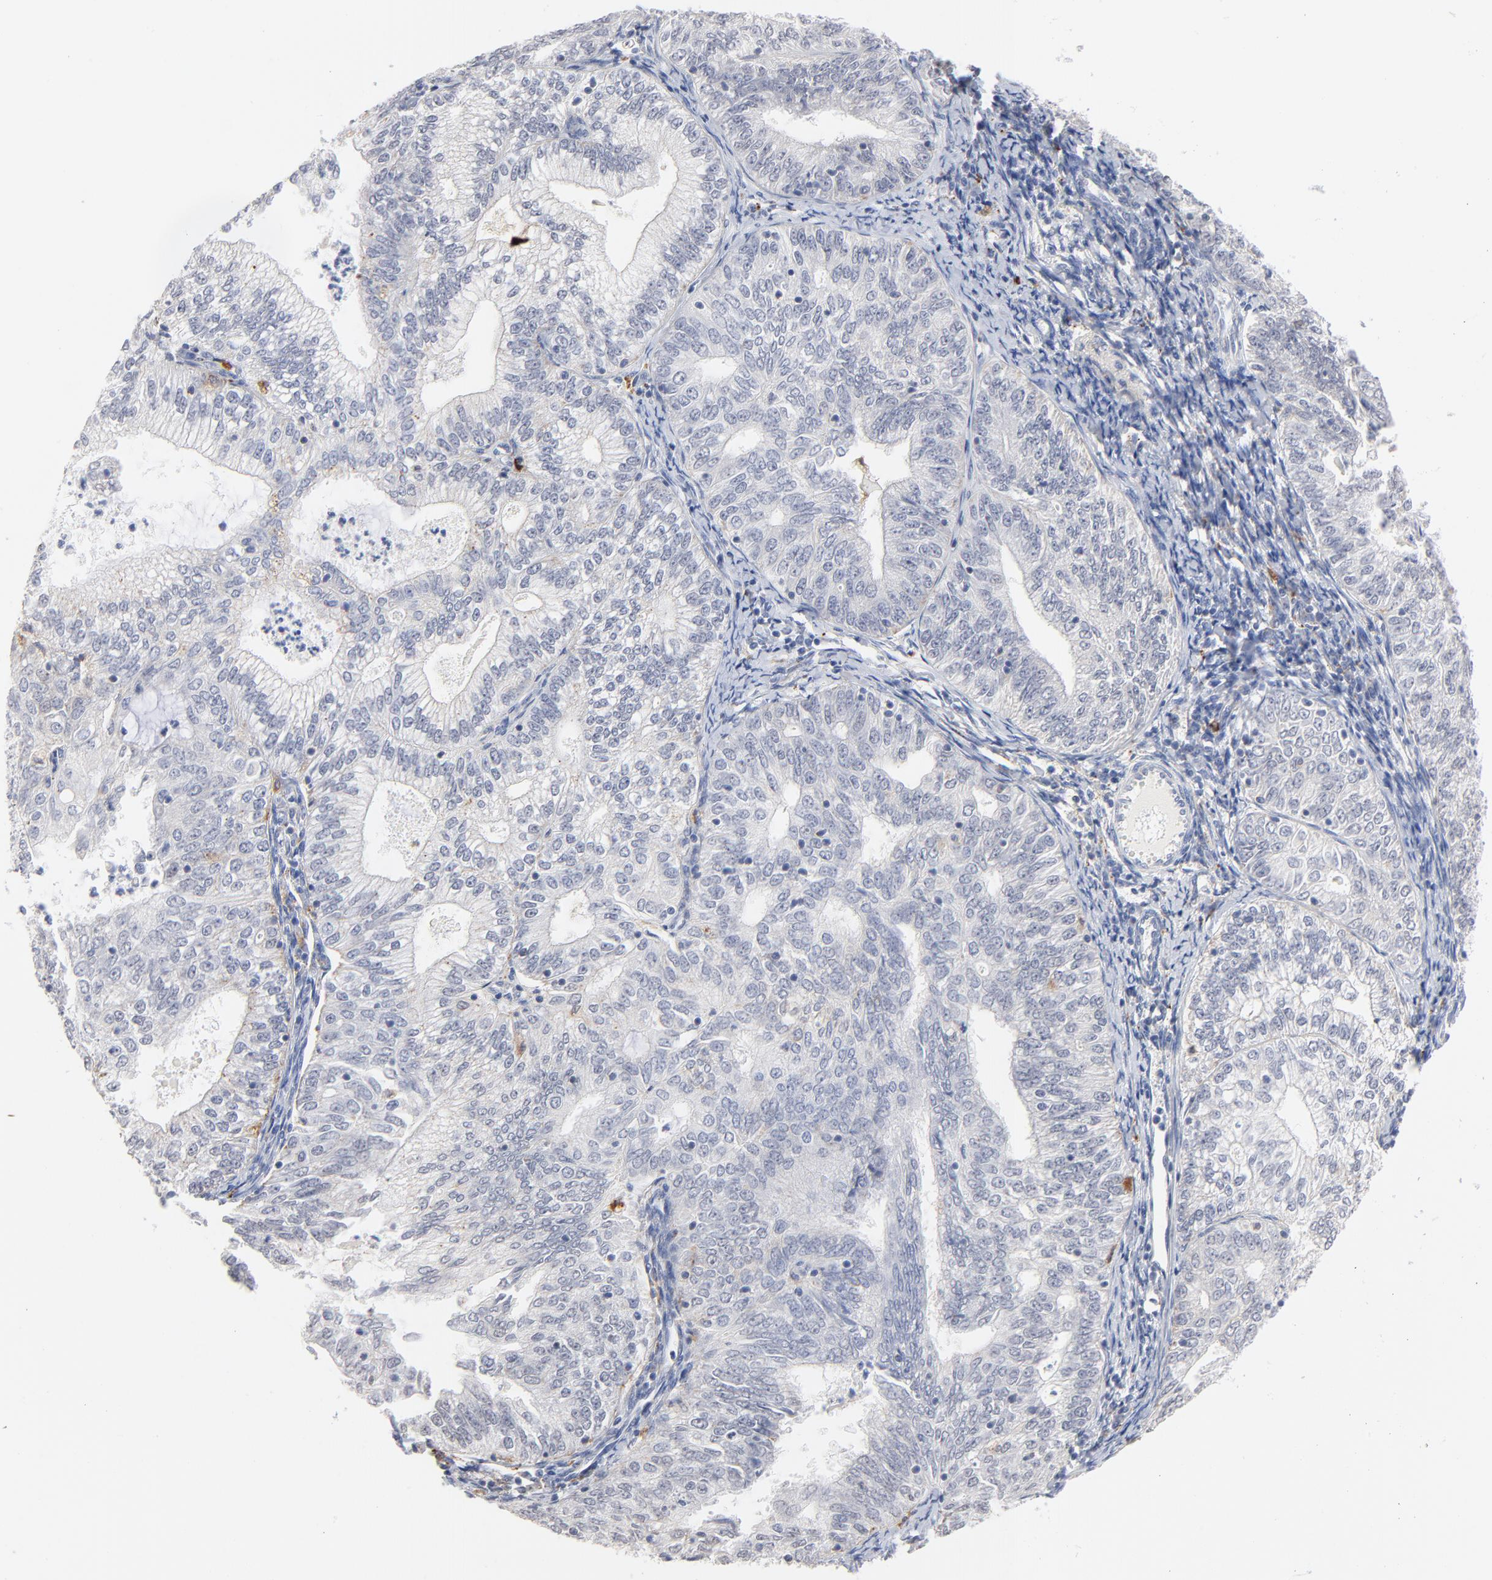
{"staining": {"intensity": "negative", "quantity": "none", "location": "none"}, "tissue": "endometrial cancer", "cell_type": "Tumor cells", "image_type": "cancer", "snomed": [{"axis": "morphology", "description": "Adenocarcinoma, NOS"}, {"axis": "topography", "description": "Endometrium"}], "caption": "This is an immunohistochemistry image of endometrial cancer. There is no staining in tumor cells.", "gene": "LTBP2", "patient": {"sex": "female", "age": 69}}